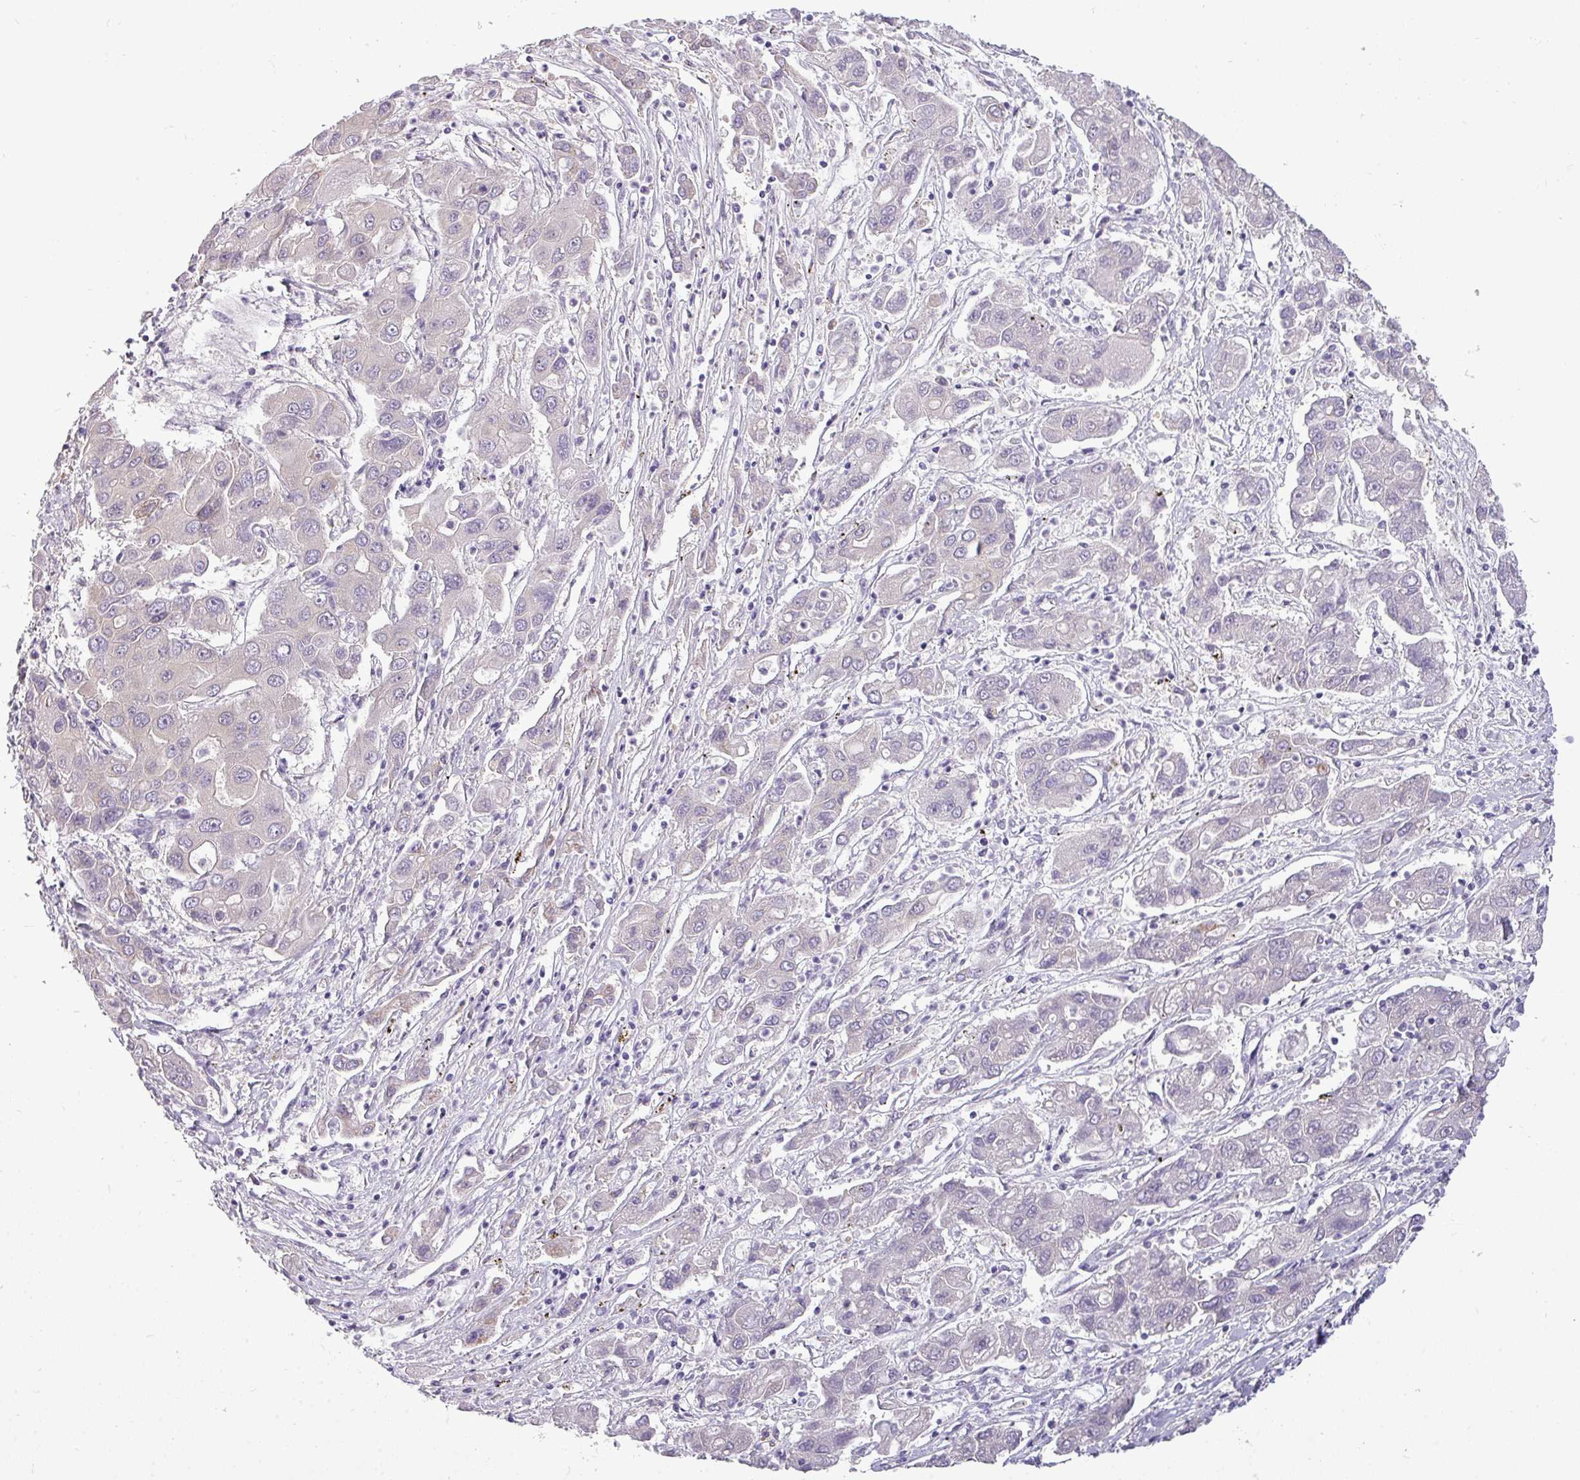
{"staining": {"intensity": "negative", "quantity": "none", "location": "none"}, "tissue": "liver cancer", "cell_type": "Tumor cells", "image_type": "cancer", "snomed": [{"axis": "morphology", "description": "Cholangiocarcinoma"}, {"axis": "topography", "description": "Liver"}], "caption": "Tumor cells are negative for protein expression in human cholangiocarcinoma (liver). Brightfield microscopy of immunohistochemistry stained with DAB (3,3'-diaminobenzidine) (brown) and hematoxylin (blue), captured at high magnification.", "gene": "DNAAF9", "patient": {"sex": "male", "age": 67}}